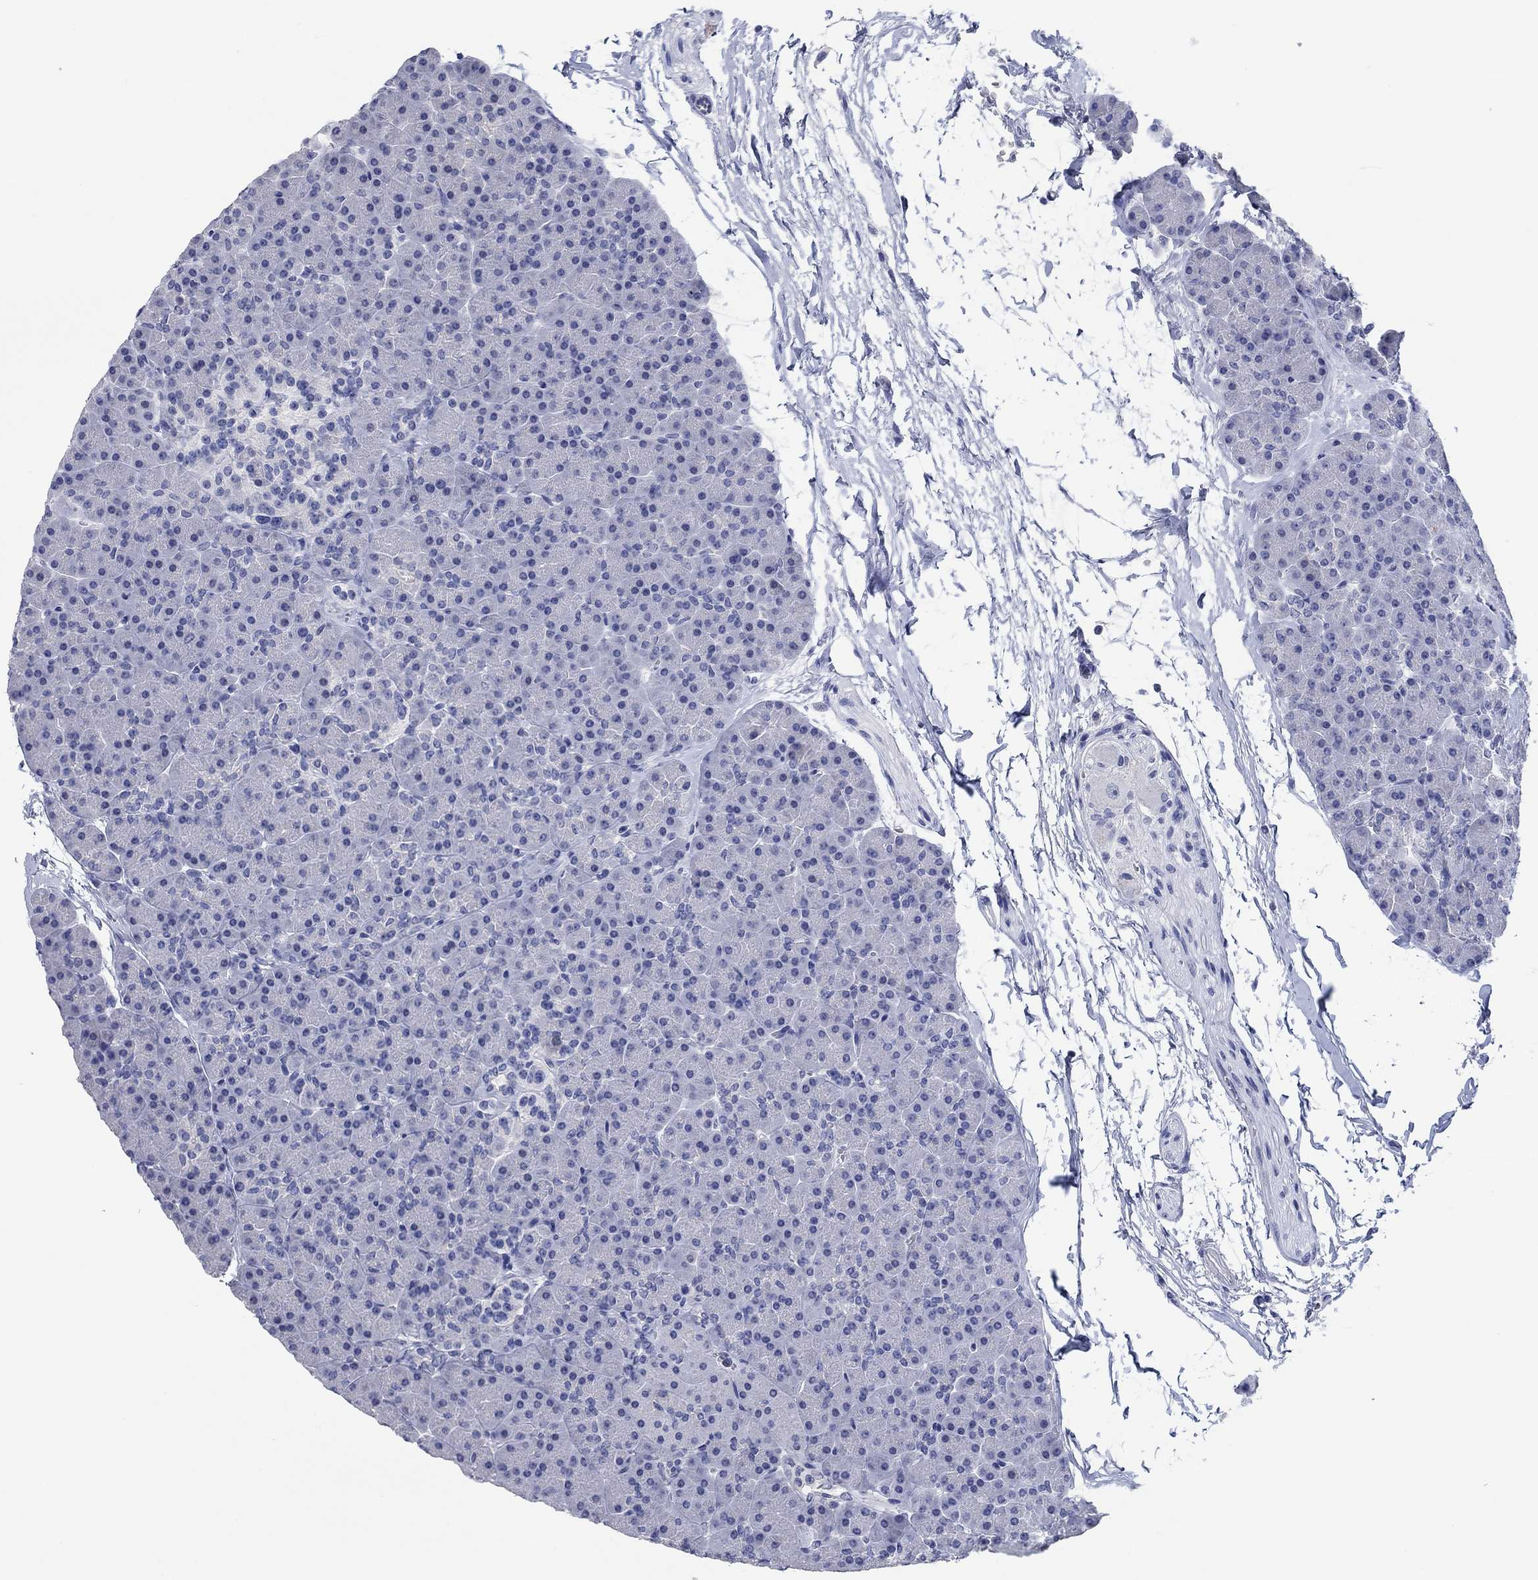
{"staining": {"intensity": "negative", "quantity": "none", "location": "none"}, "tissue": "pancreas", "cell_type": "Exocrine glandular cells", "image_type": "normal", "snomed": [{"axis": "morphology", "description": "Normal tissue, NOS"}, {"axis": "topography", "description": "Pancreas"}], "caption": "Histopathology image shows no protein positivity in exocrine glandular cells of normal pancreas.", "gene": "POU5F1", "patient": {"sex": "female", "age": 44}}